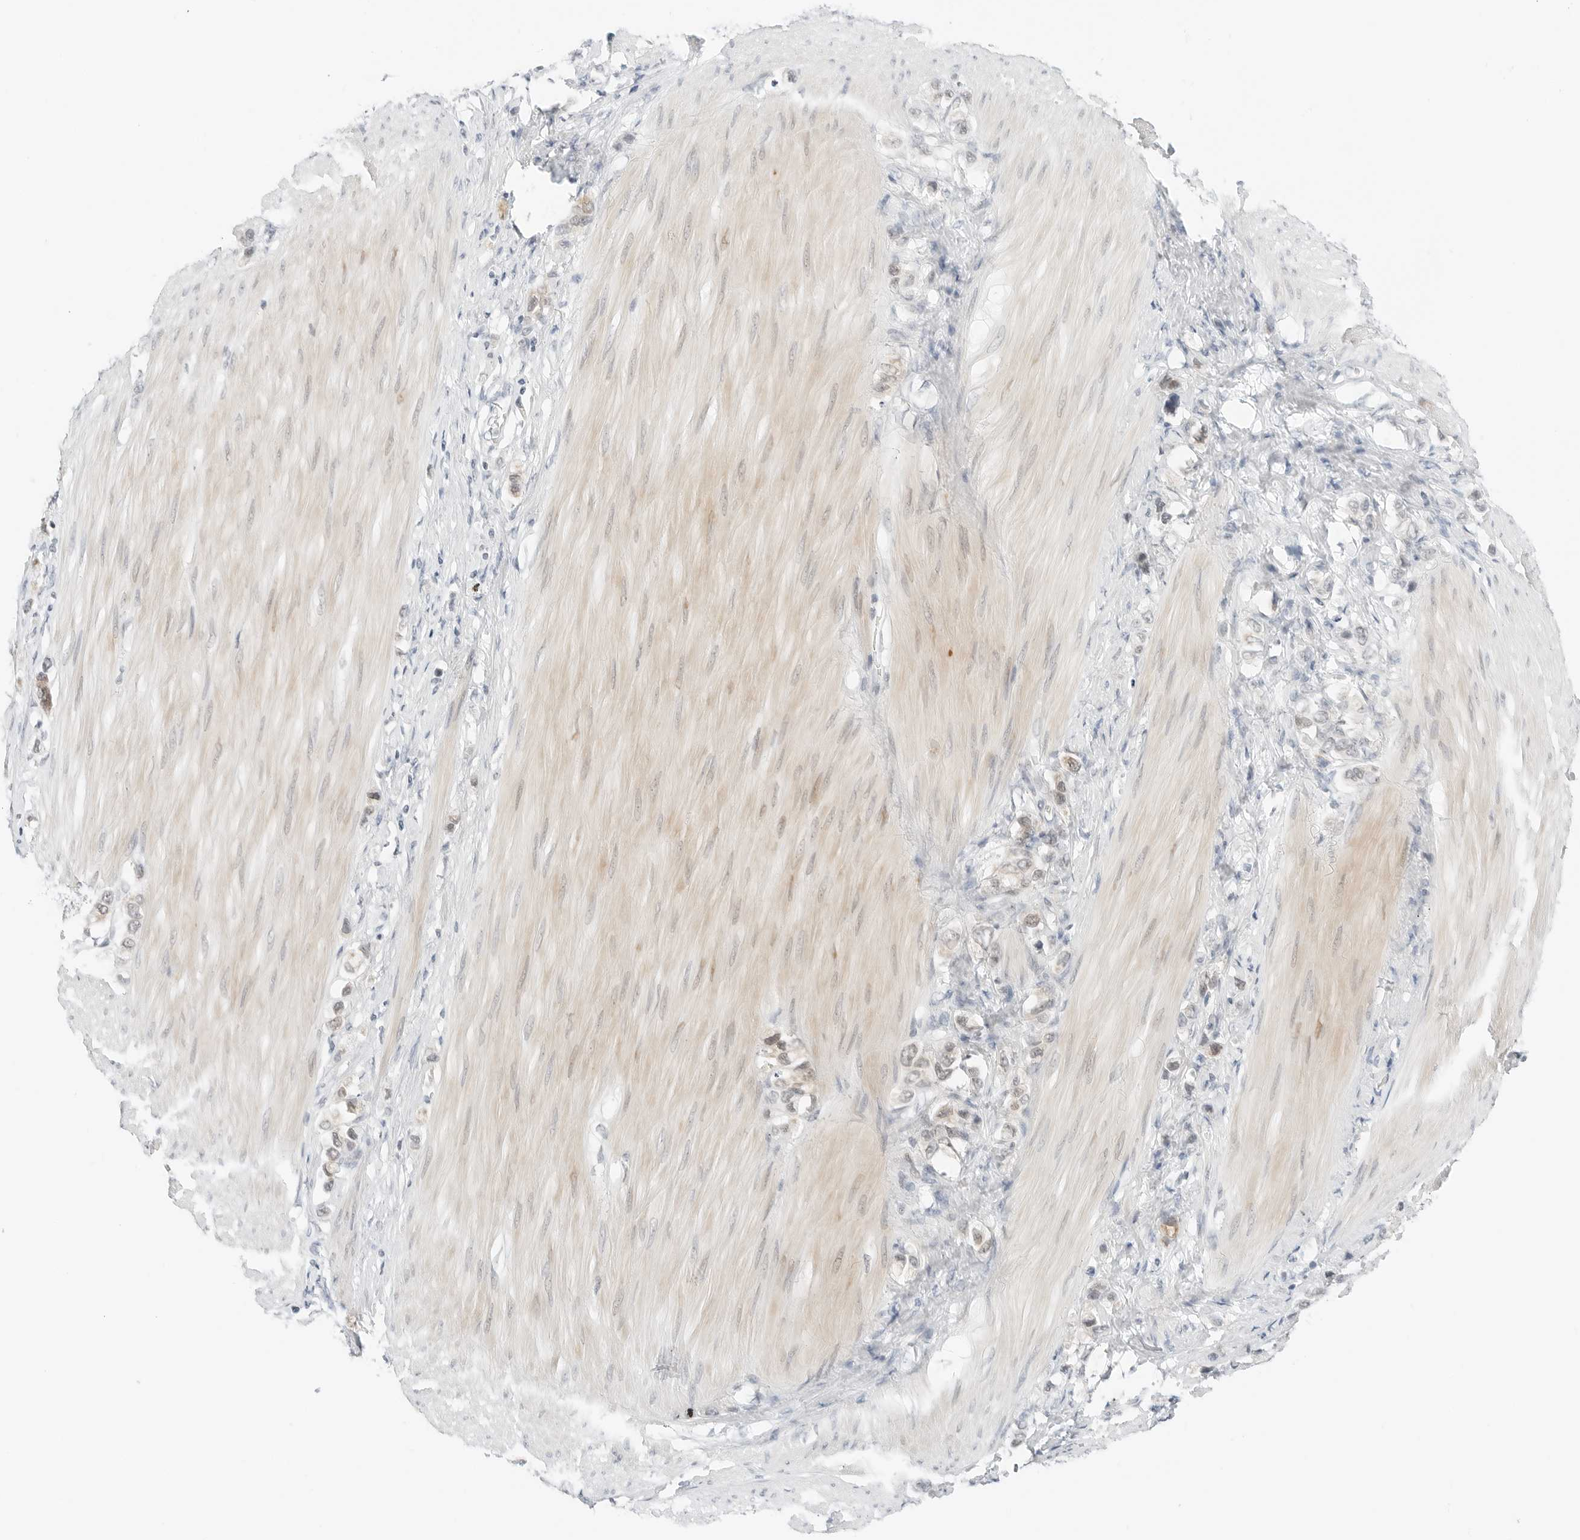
{"staining": {"intensity": "weak", "quantity": "25%-75%", "location": "nuclear"}, "tissue": "stomach cancer", "cell_type": "Tumor cells", "image_type": "cancer", "snomed": [{"axis": "morphology", "description": "Adenocarcinoma, NOS"}, {"axis": "topography", "description": "Stomach"}], "caption": "Stomach adenocarcinoma was stained to show a protein in brown. There is low levels of weak nuclear positivity in approximately 25%-75% of tumor cells.", "gene": "CCSAP", "patient": {"sex": "female", "age": 65}}